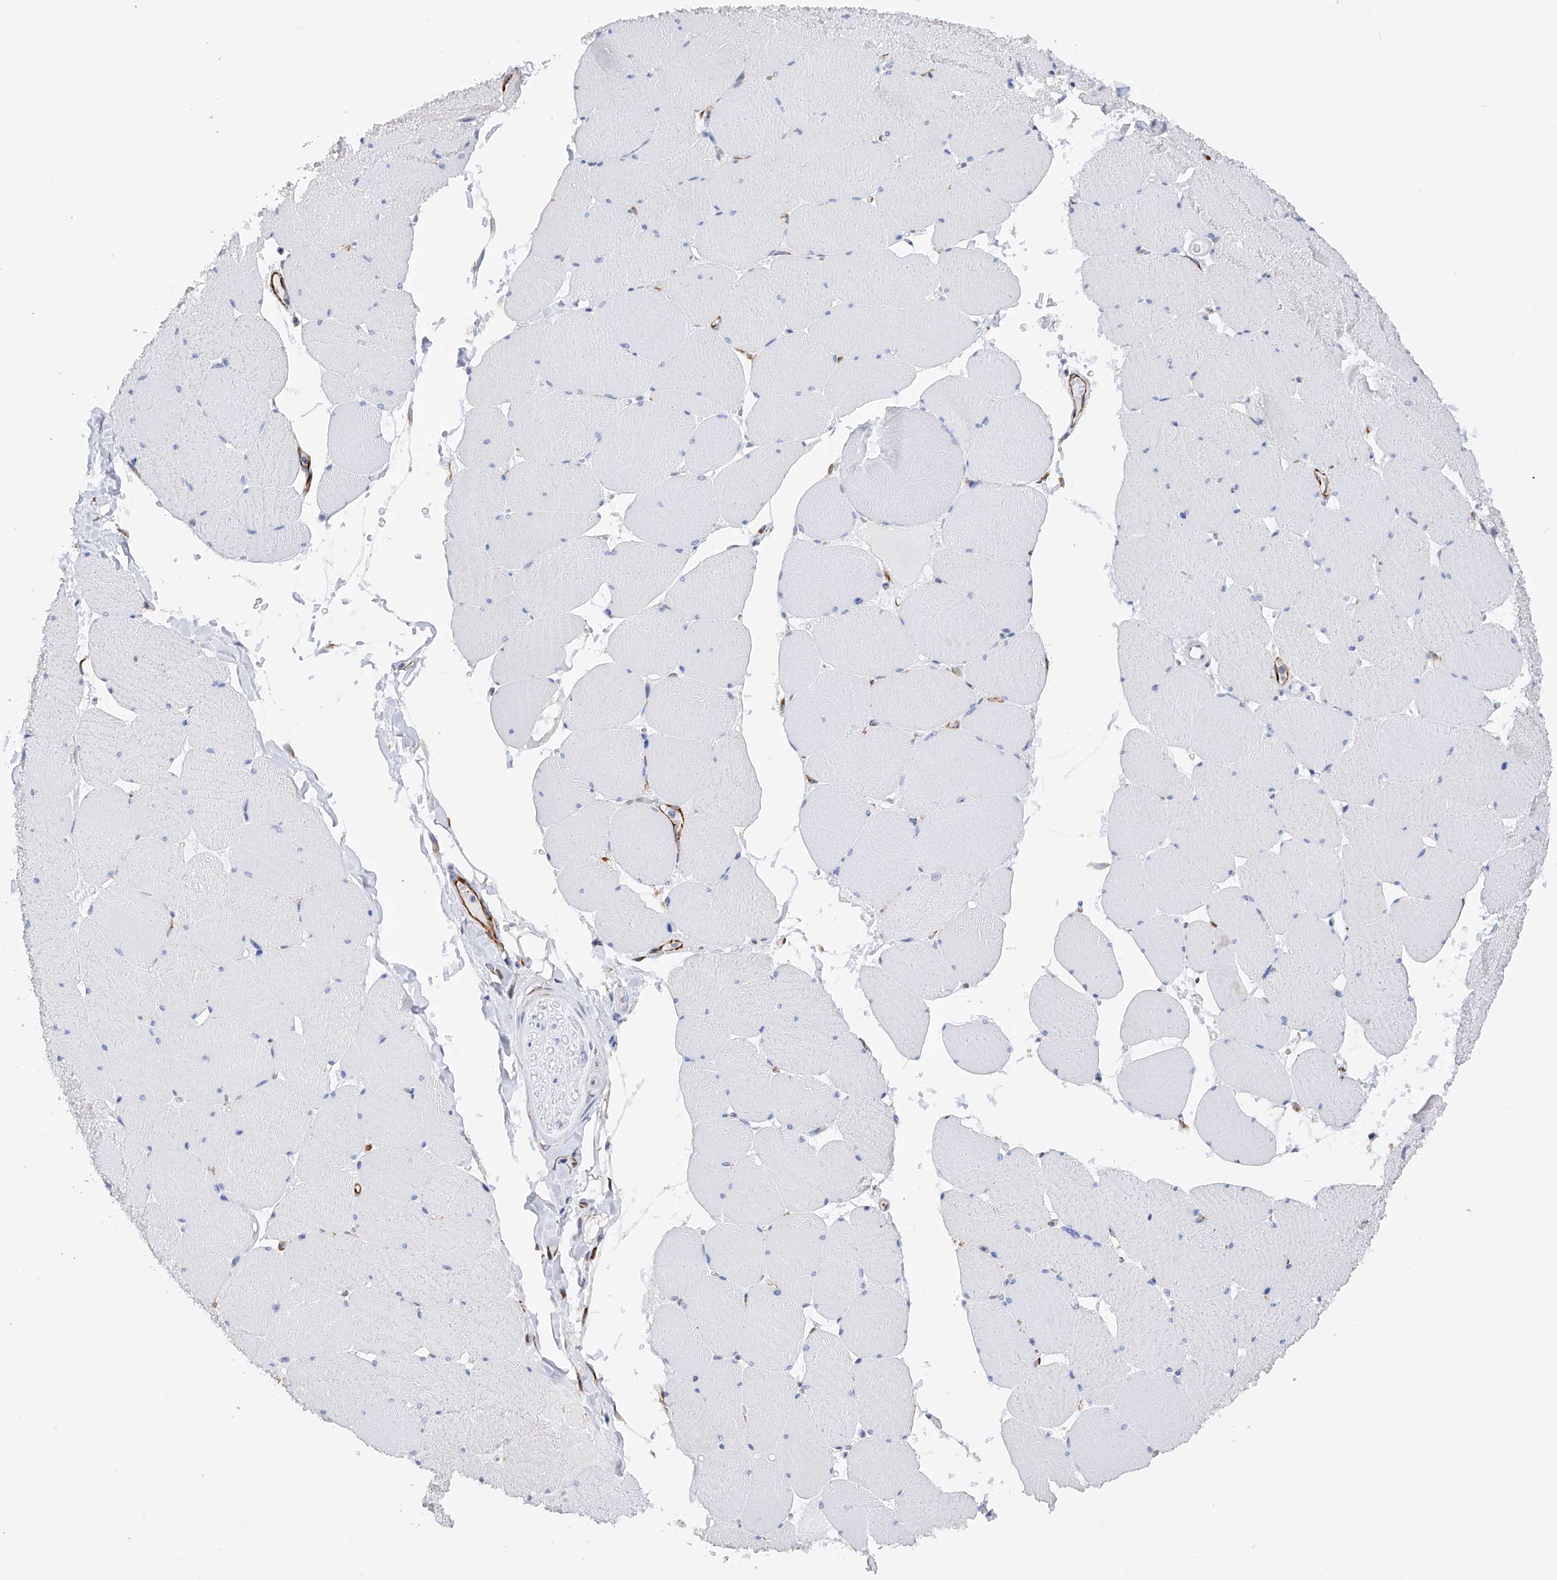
{"staining": {"intensity": "negative", "quantity": "none", "location": "none"}, "tissue": "skeletal muscle", "cell_type": "Myocytes", "image_type": "normal", "snomed": [{"axis": "morphology", "description": "Normal tissue, NOS"}, {"axis": "topography", "description": "Skeletal muscle"}, {"axis": "topography", "description": "Head-Neck"}], "caption": "Unremarkable skeletal muscle was stained to show a protein in brown. There is no significant staining in myocytes.", "gene": "PDIA5", "patient": {"sex": "male", "age": 66}}